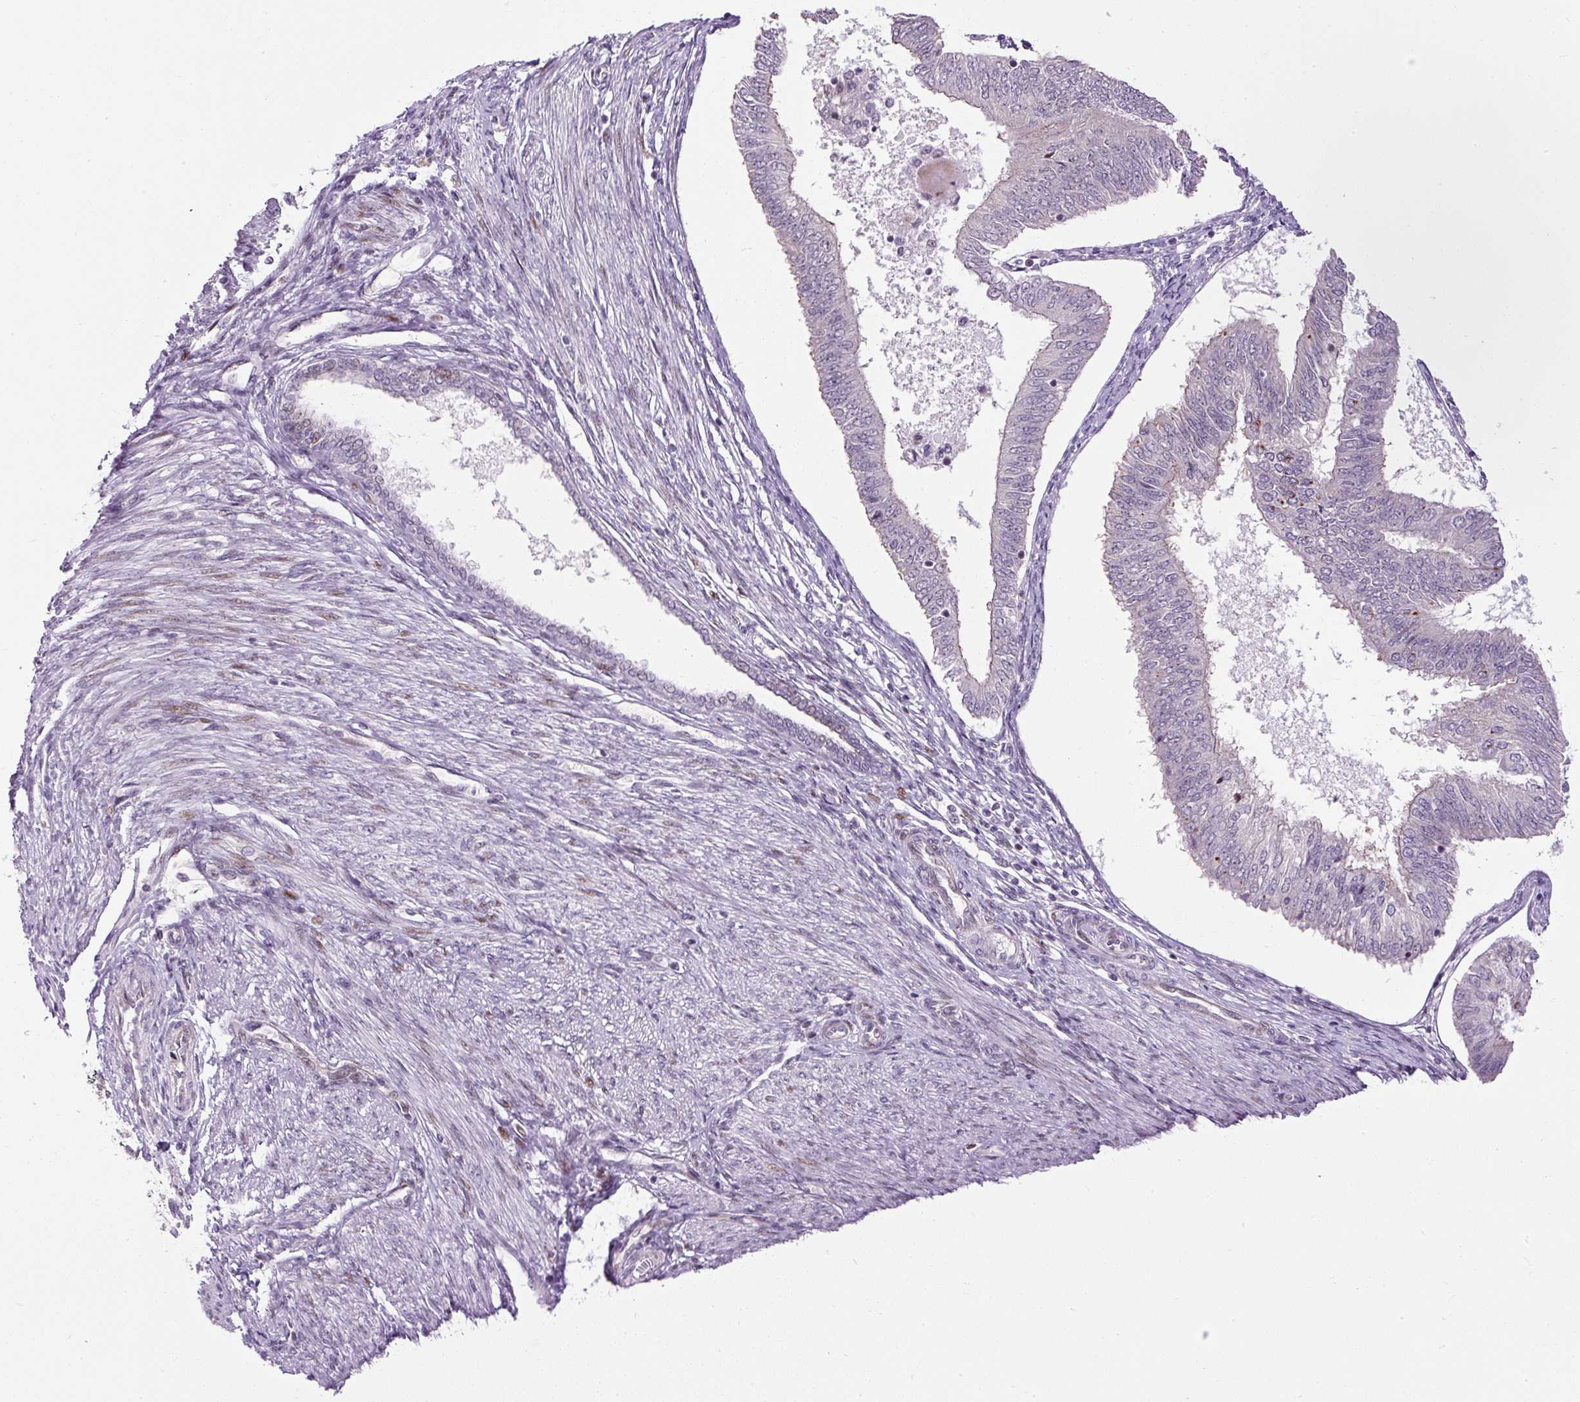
{"staining": {"intensity": "moderate", "quantity": "<25%", "location": "nuclear"}, "tissue": "endometrial cancer", "cell_type": "Tumor cells", "image_type": "cancer", "snomed": [{"axis": "morphology", "description": "Adenocarcinoma, NOS"}, {"axis": "topography", "description": "Endometrium"}], "caption": "Moderate nuclear protein positivity is present in approximately <25% of tumor cells in adenocarcinoma (endometrial). (DAB (3,3'-diaminobenzidine) = brown stain, brightfield microscopy at high magnification).", "gene": "ARHGEF18", "patient": {"sex": "female", "age": 58}}